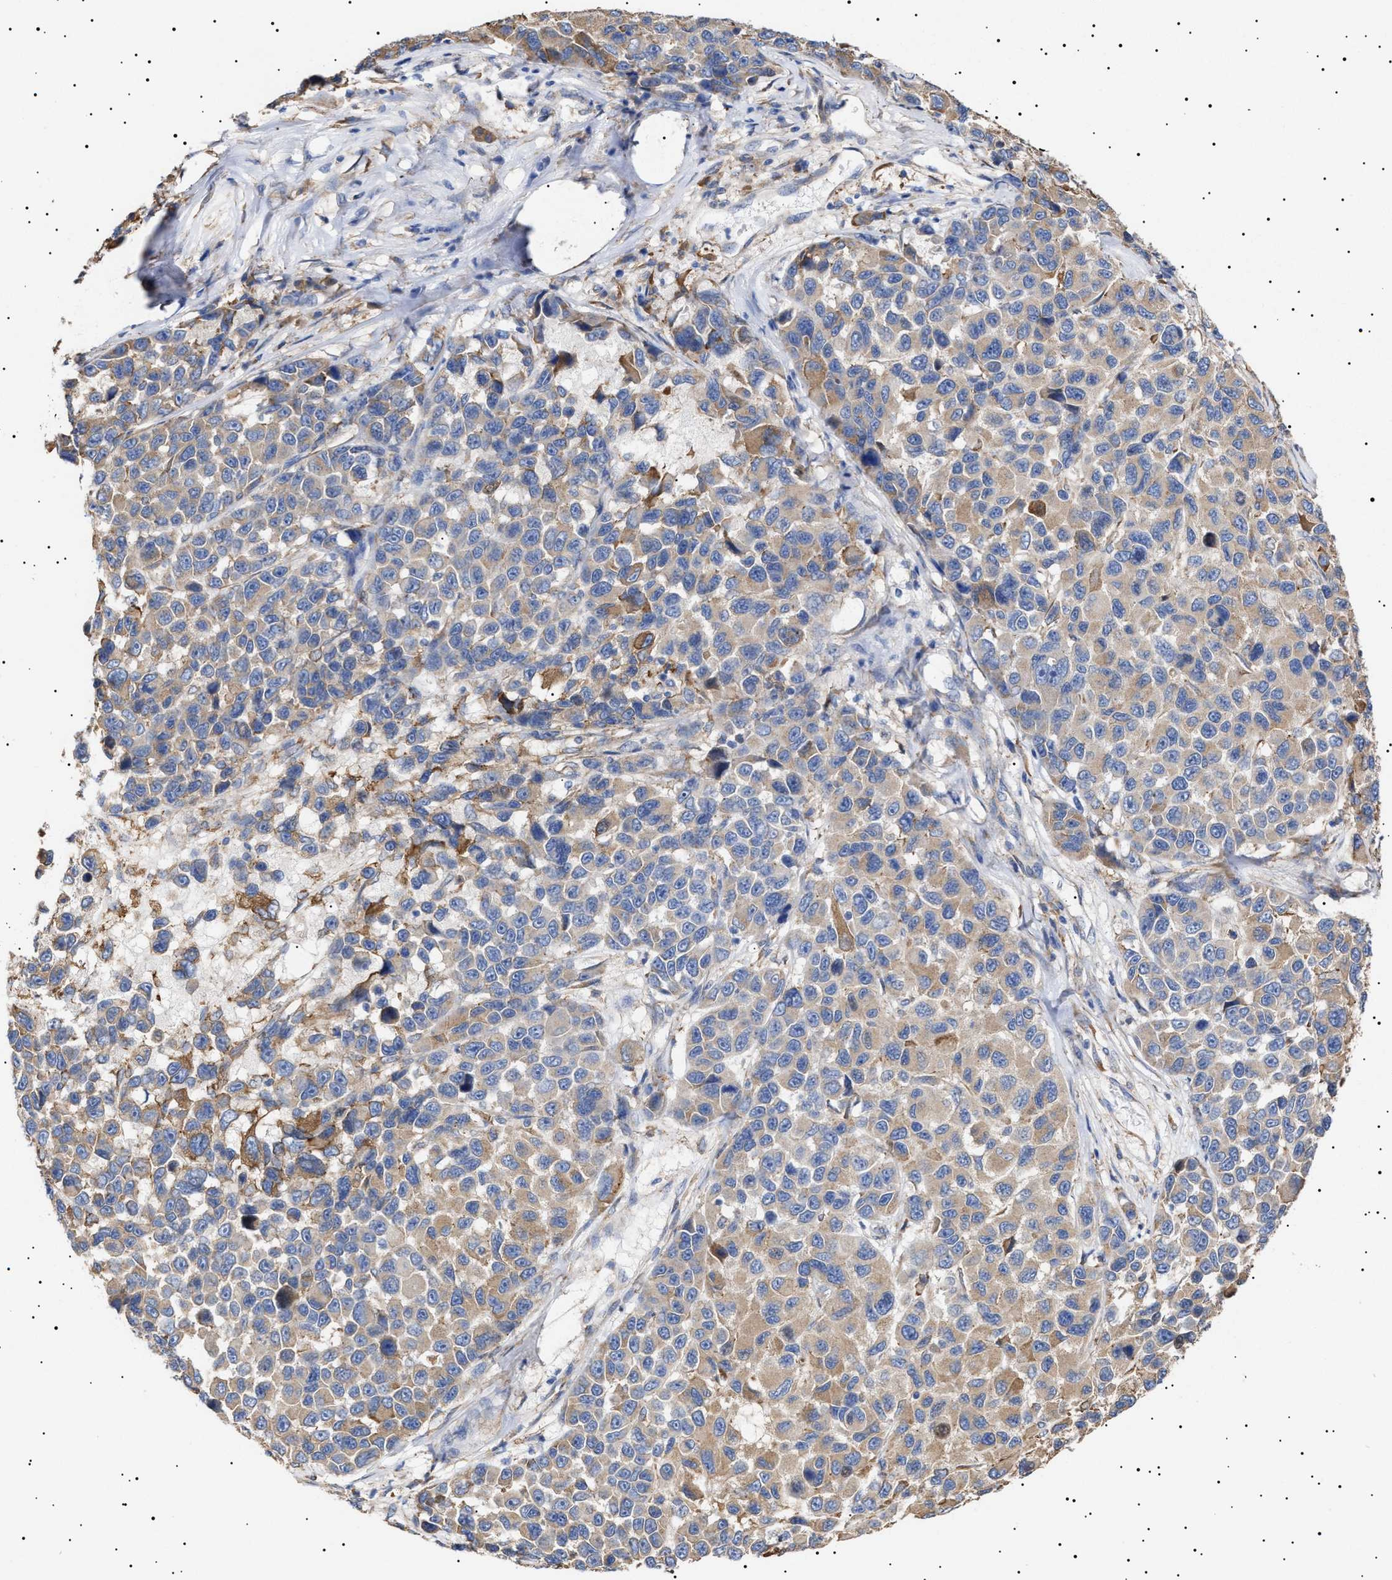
{"staining": {"intensity": "weak", "quantity": "25%-75%", "location": "cytoplasmic/membranous"}, "tissue": "melanoma", "cell_type": "Tumor cells", "image_type": "cancer", "snomed": [{"axis": "morphology", "description": "Malignant melanoma, NOS"}, {"axis": "topography", "description": "Skin"}], "caption": "Immunohistochemistry (IHC) staining of melanoma, which reveals low levels of weak cytoplasmic/membranous staining in about 25%-75% of tumor cells indicating weak cytoplasmic/membranous protein expression. The staining was performed using DAB (3,3'-diaminobenzidine) (brown) for protein detection and nuclei were counterstained in hematoxylin (blue).", "gene": "ERCC6L2", "patient": {"sex": "male", "age": 53}}